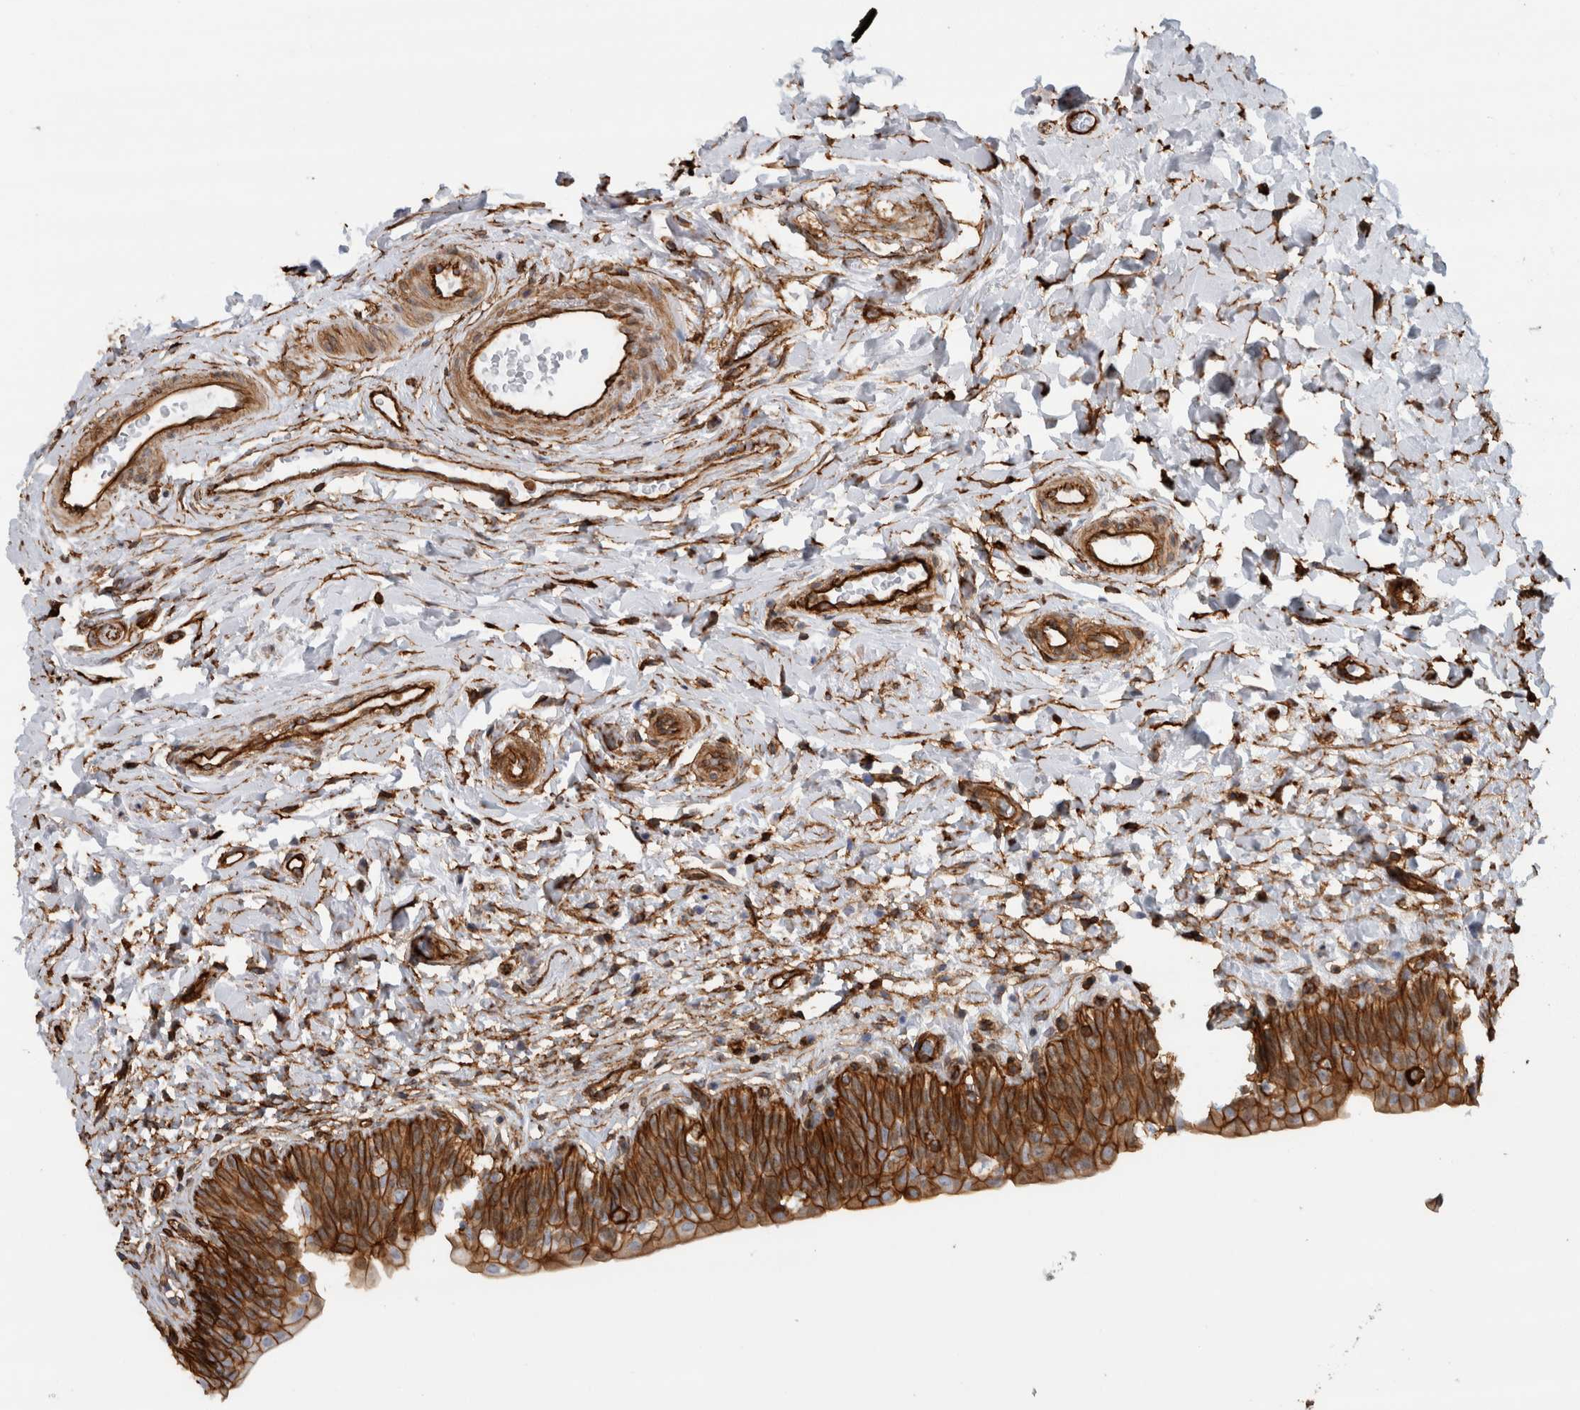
{"staining": {"intensity": "strong", "quantity": ">75%", "location": "cytoplasmic/membranous"}, "tissue": "urinary bladder", "cell_type": "Urothelial cells", "image_type": "normal", "snomed": [{"axis": "morphology", "description": "Normal tissue, NOS"}, {"axis": "topography", "description": "Urinary bladder"}], "caption": "Protein staining shows strong cytoplasmic/membranous expression in approximately >75% of urothelial cells in unremarkable urinary bladder.", "gene": "AHNAK", "patient": {"sex": "male", "age": 83}}